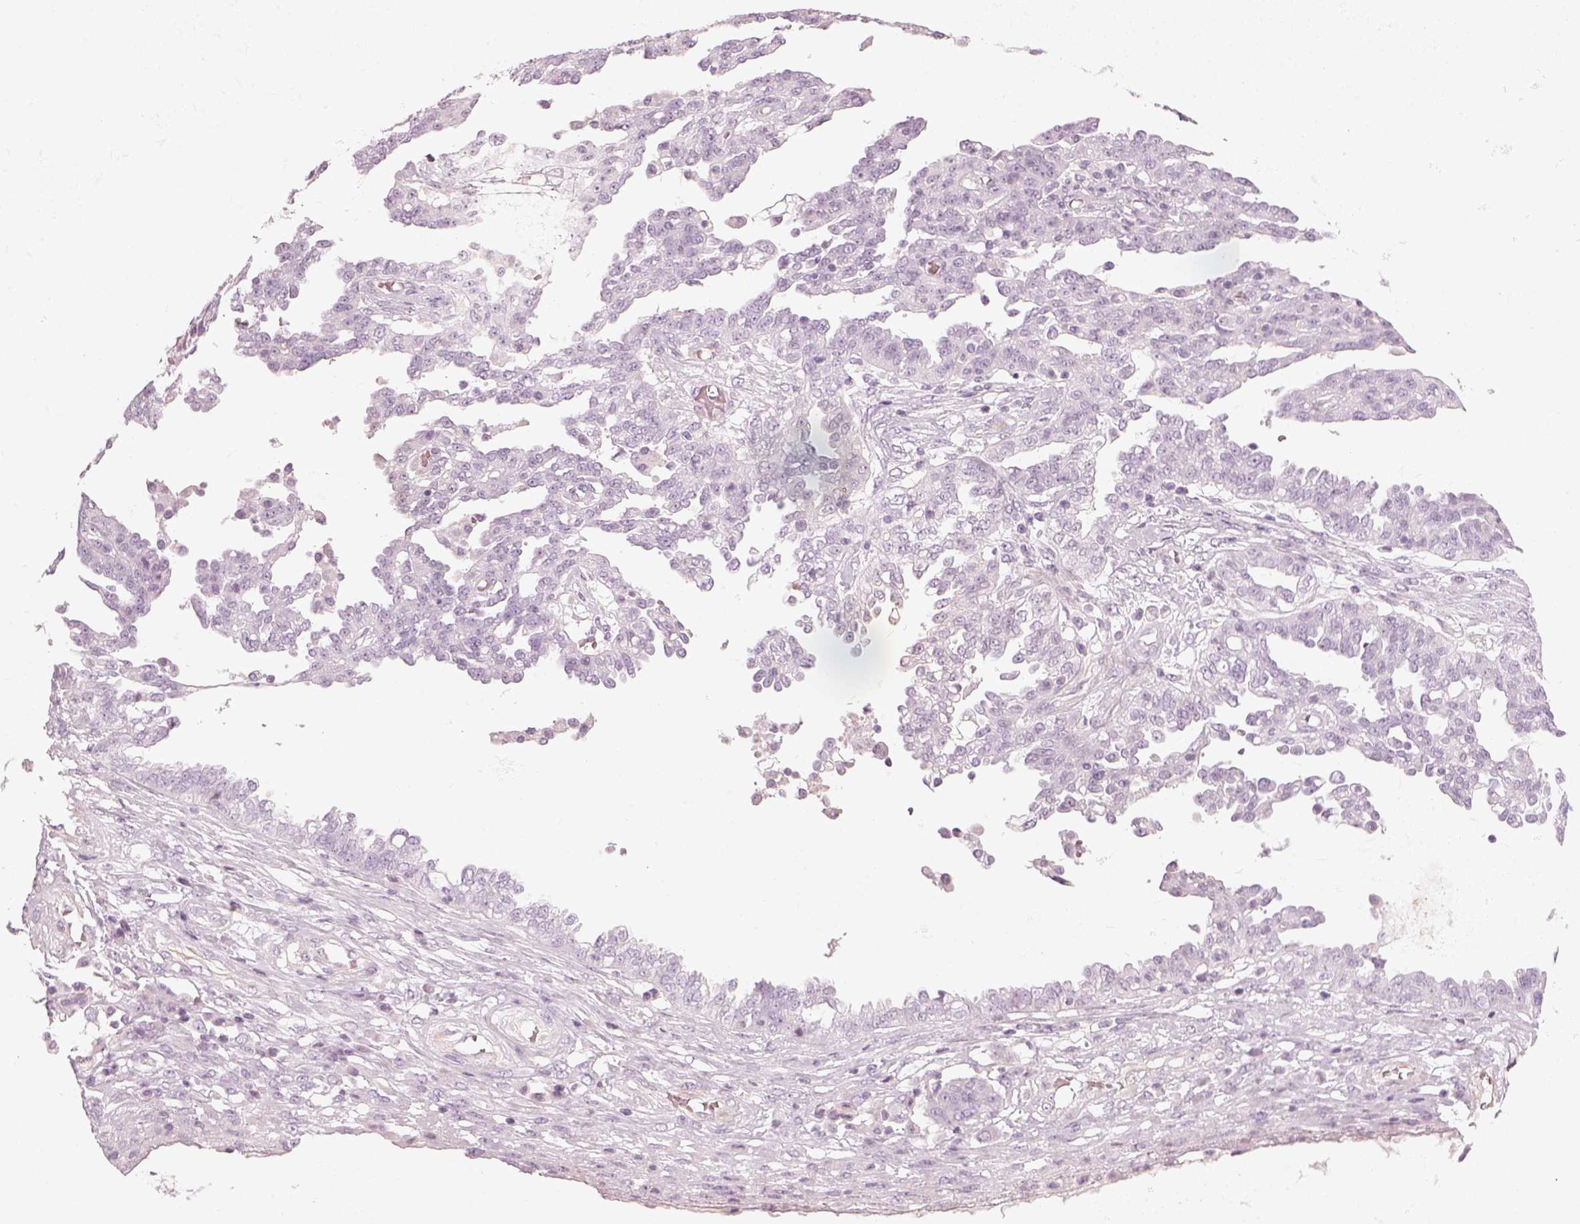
{"staining": {"intensity": "negative", "quantity": "none", "location": "none"}, "tissue": "ovarian cancer", "cell_type": "Tumor cells", "image_type": "cancer", "snomed": [{"axis": "morphology", "description": "Cystadenocarcinoma, serous, NOS"}, {"axis": "topography", "description": "Ovary"}], "caption": "Immunohistochemistry (IHC) photomicrograph of neoplastic tissue: human ovarian cancer stained with DAB (3,3'-diaminobenzidine) shows no significant protein staining in tumor cells.", "gene": "GAS2L2", "patient": {"sex": "female", "age": 67}}